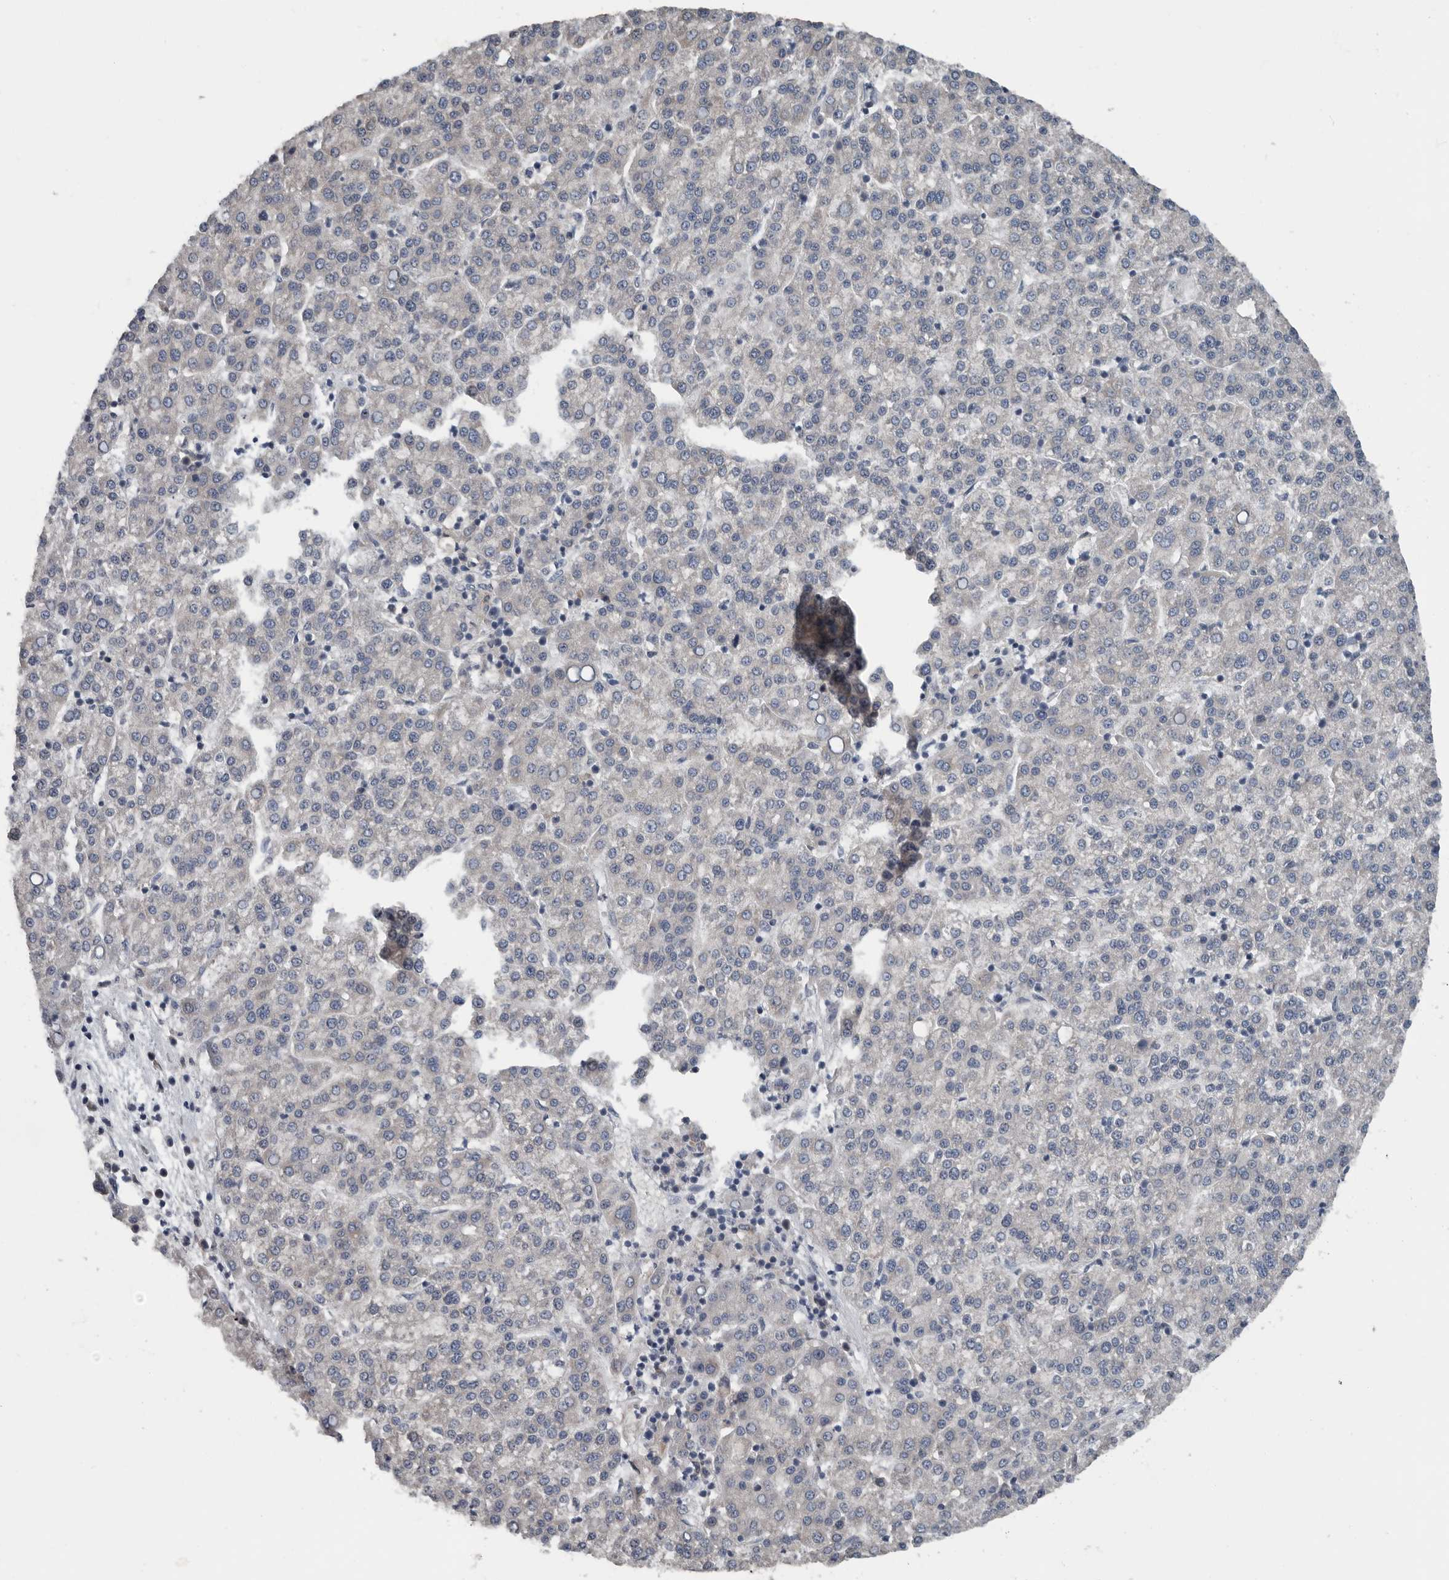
{"staining": {"intensity": "negative", "quantity": "none", "location": "none"}, "tissue": "liver cancer", "cell_type": "Tumor cells", "image_type": "cancer", "snomed": [{"axis": "morphology", "description": "Carcinoma, Hepatocellular, NOS"}, {"axis": "topography", "description": "Liver"}], "caption": "Tumor cells are negative for brown protein staining in liver cancer (hepatocellular carcinoma).", "gene": "TMEM199", "patient": {"sex": "female", "age": 58}}